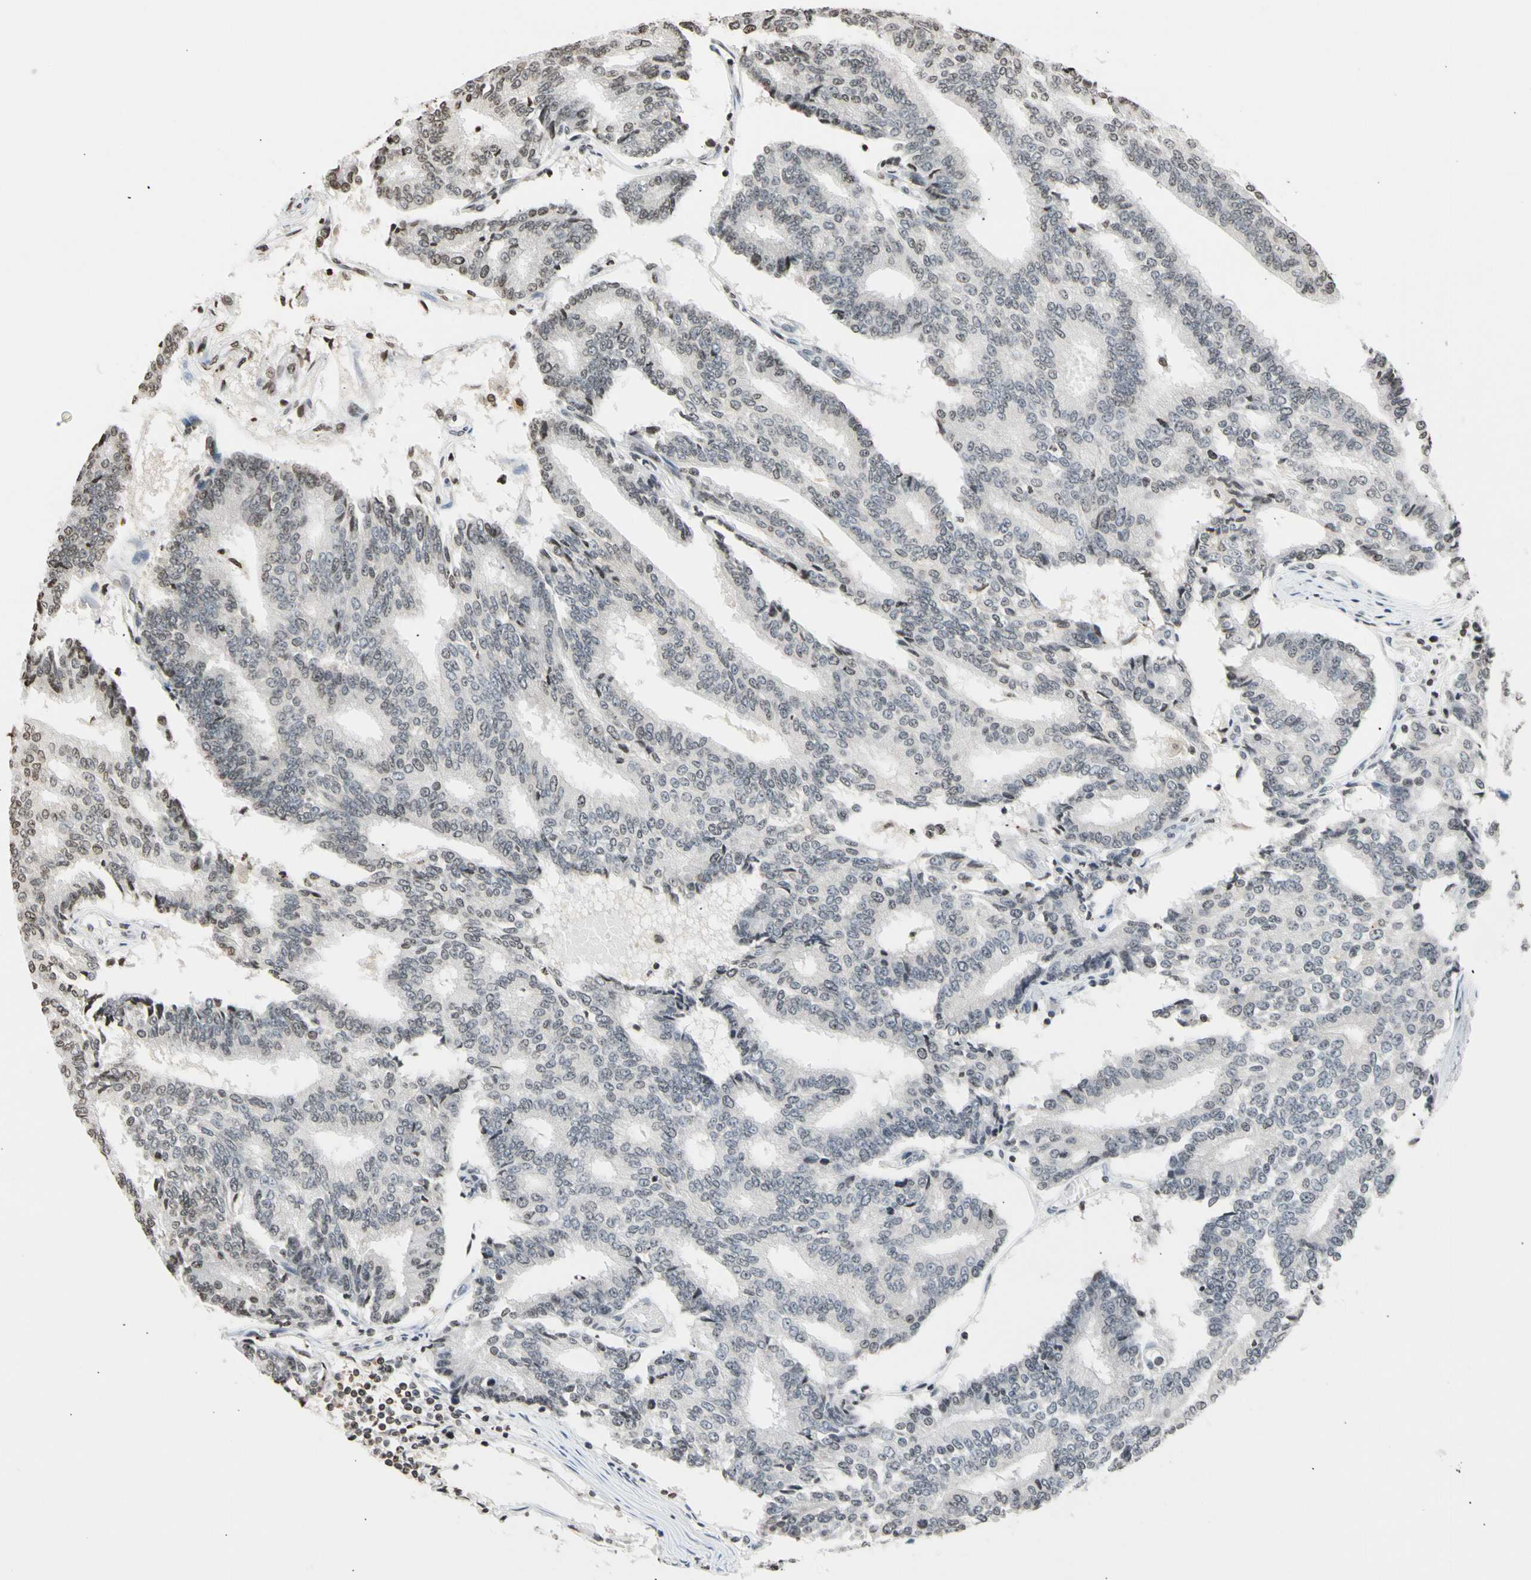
{"staining": {"intensity": "negative", "quantity": "none", "location": "none"}, "tissue": "prostate cancer", "cell_type": "Tumor cells", "image_type": "cancer", "snomed": [{"axis": "morphology", "description": "Adenocarcinoma, High grade"}, {"axis": "topography", "description": "Prostate"}], "caption": "This is an immunohistochemistry micrograph of high-grade adenocarcinoma (prostate). There is no expression in tumor cells.", "gene": "GPX4", "patient": {"sex": "male", "age": 55}}